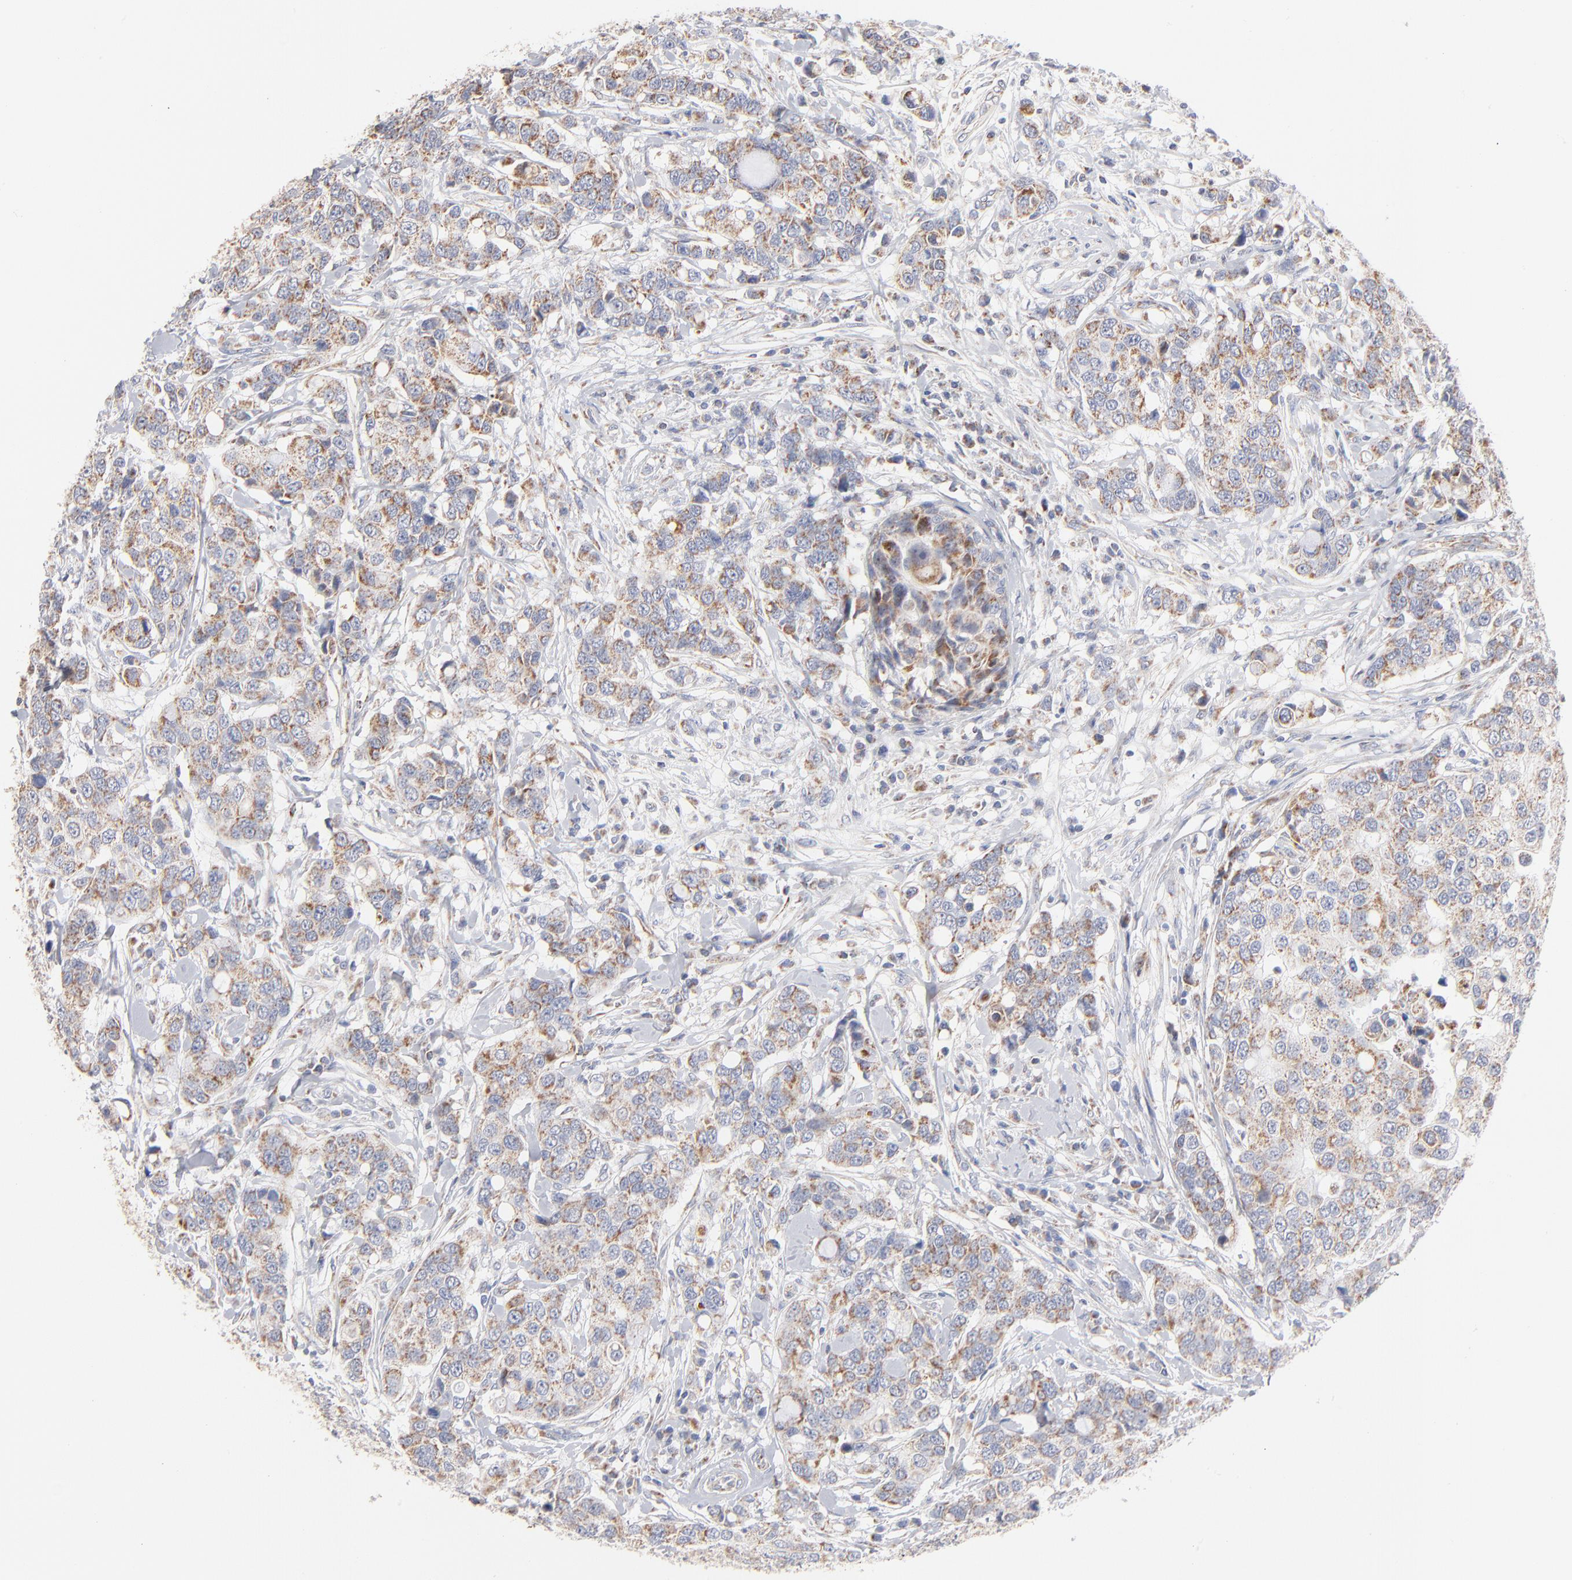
{"staining": {"intensity": "moderate", "quantity": ">75%", "location": "cytoplasmic/membranous"}, "tissue": "breast cancer", "cell_type": "Tumor cells", "image_type": "cancer", "snomed": [{"axis": "morphology", "description": "Duct carcinoma"}, {"axis": "topography", "description": "Breast"}], "caption": "Immunohistochemistry (IHC) of human breast cancer (invasive ductal carcinoma) reveals medium levels of moderate cytoplasmic/membranous expression in about >75% of tumor cells. (DAB (3,3'-diaminobenzidine) IHC with brightfield microscopy, high magnification).", "gene": "MRPL58", "patient": {"sex": "female", "age": 27}}